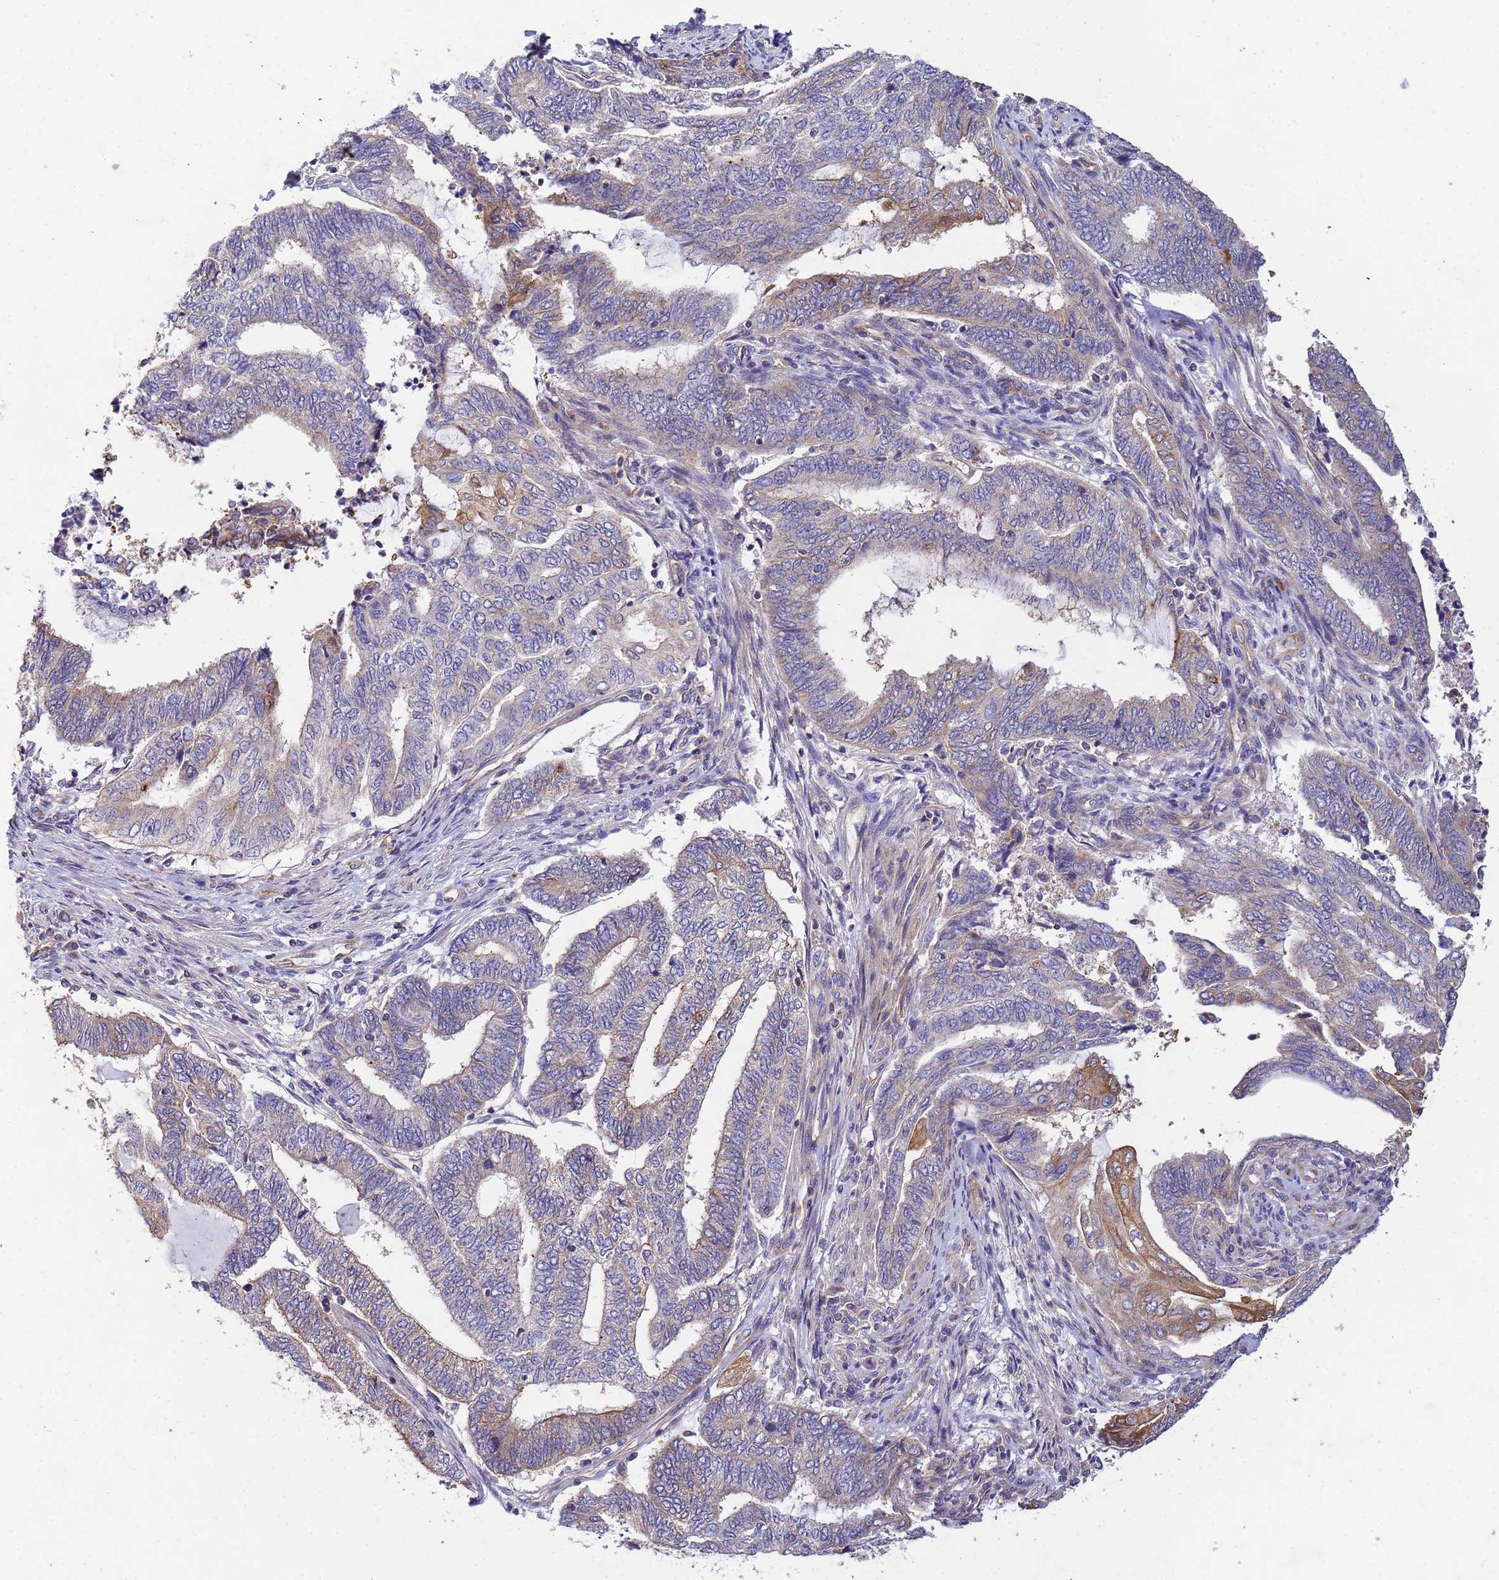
{"staining": {"intensity": "moderate", "quantity": "<25%", "location": "cytoplasmic/membranous"}, "tissue": "endometrial cancer", "cell_type": "Tumor cells", "image_type": "cancer", "snomed": [{"axis": "morphology", "description": "Adenocarcinoma, NOS"}, {"axis": "topography", "description": "Uterus"}, {"axis": "topography", "description": "Endometrium"}], "caption": "Tumor cells demonstrate moderate cytoplasmic/membranous positivity in about <25% of cells in endometrial cancer (adenocarcinoma).", "gene": "CDC34", "patient": {"sex": "female", "age": 70}}